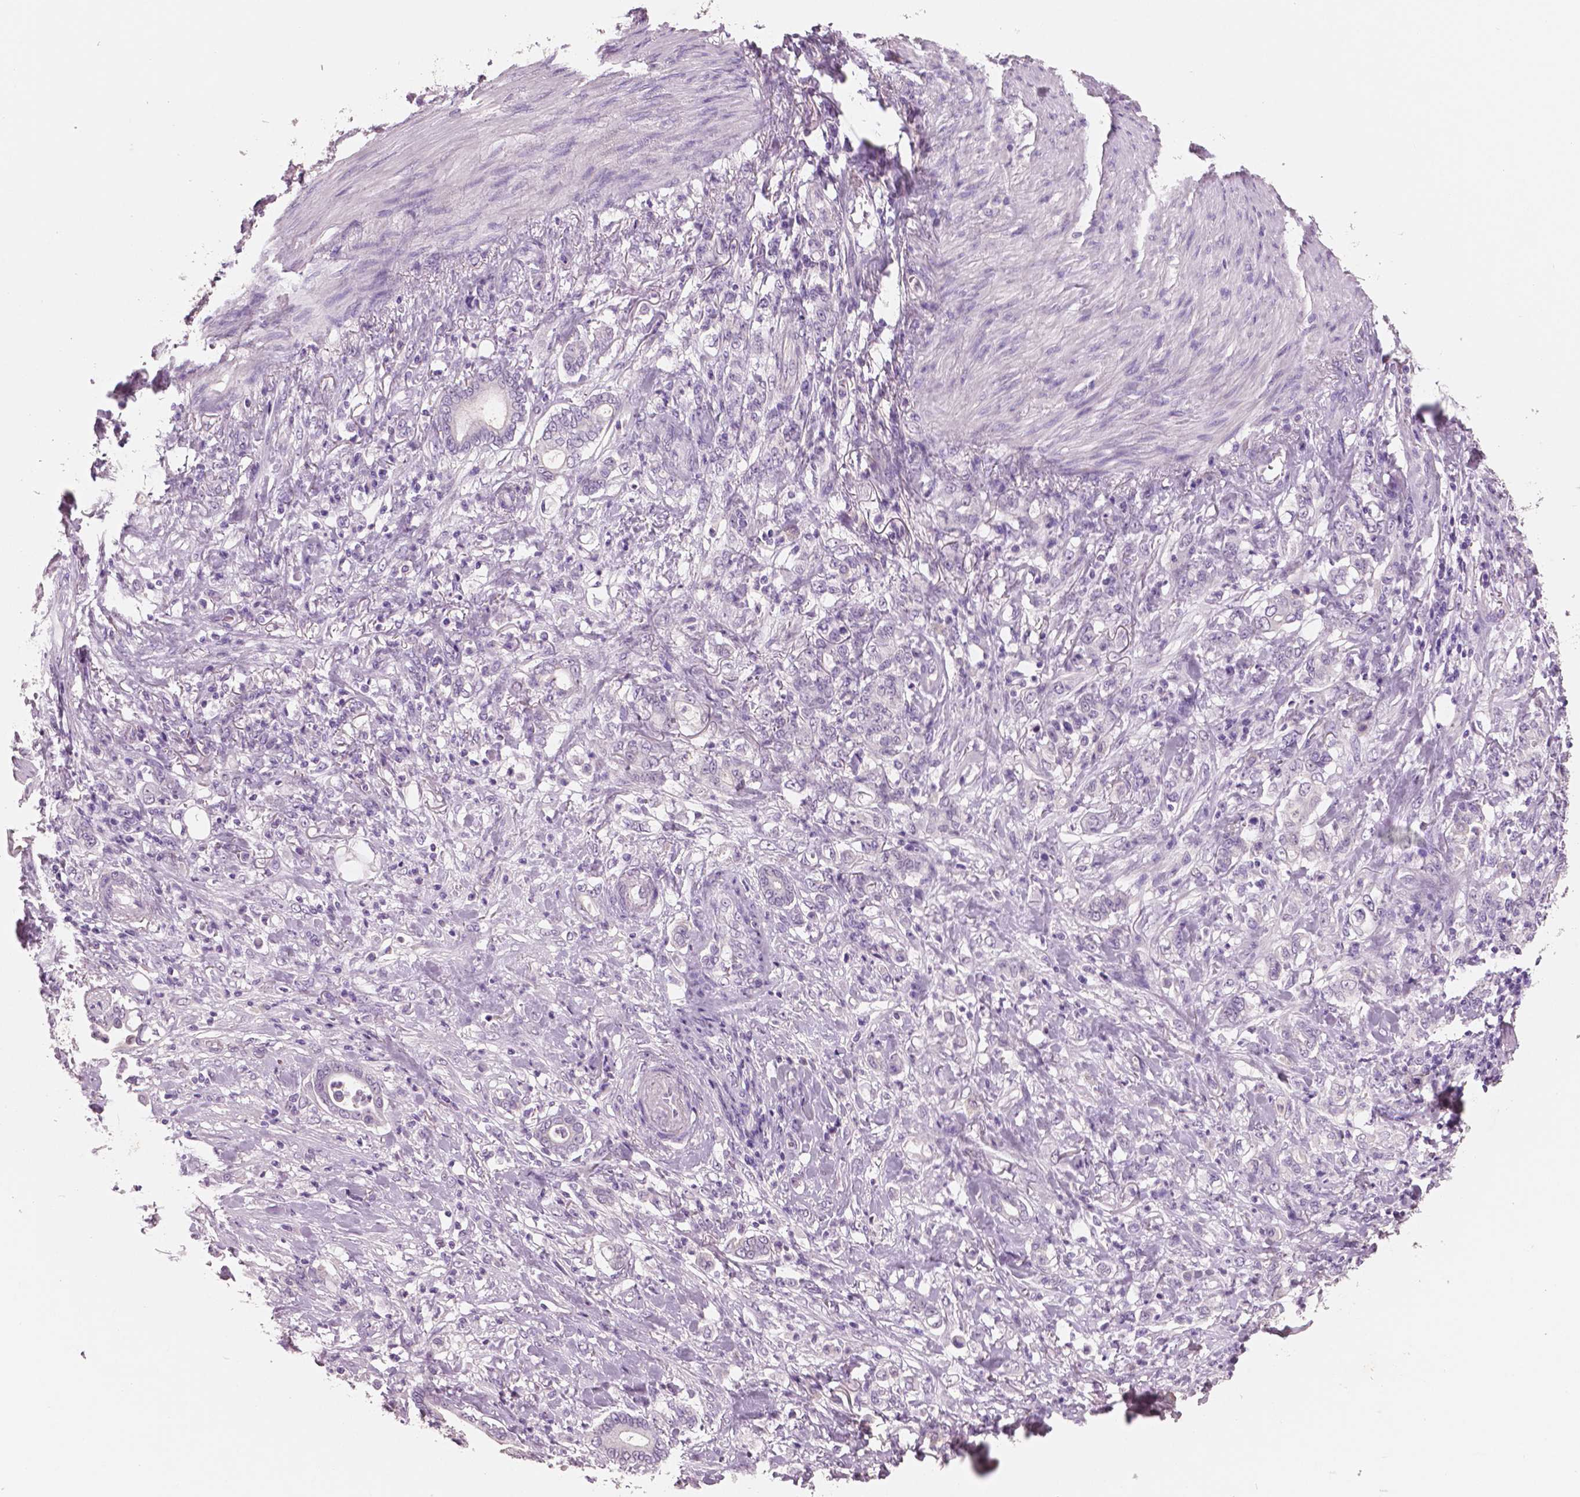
{"staining": {"intensity": "negative", "quantity": "none", "location": "none"}, "tissue": "stomach cancer", "cell_type": "Tumor cells", "image_type": "cancer", "snomed": [{"axis": "morphology", "description": "Adenocarcinoma, NOS"}, {"axis": "topography", "description": "Stomach"}], "caption": "Stomach cancer (adenocarcinoma) was stained to show a protein in brown. There is no significant positivity in tumor cells.", "gene": "NECAB2", "patient": {"sex": "female", "age": 79}}